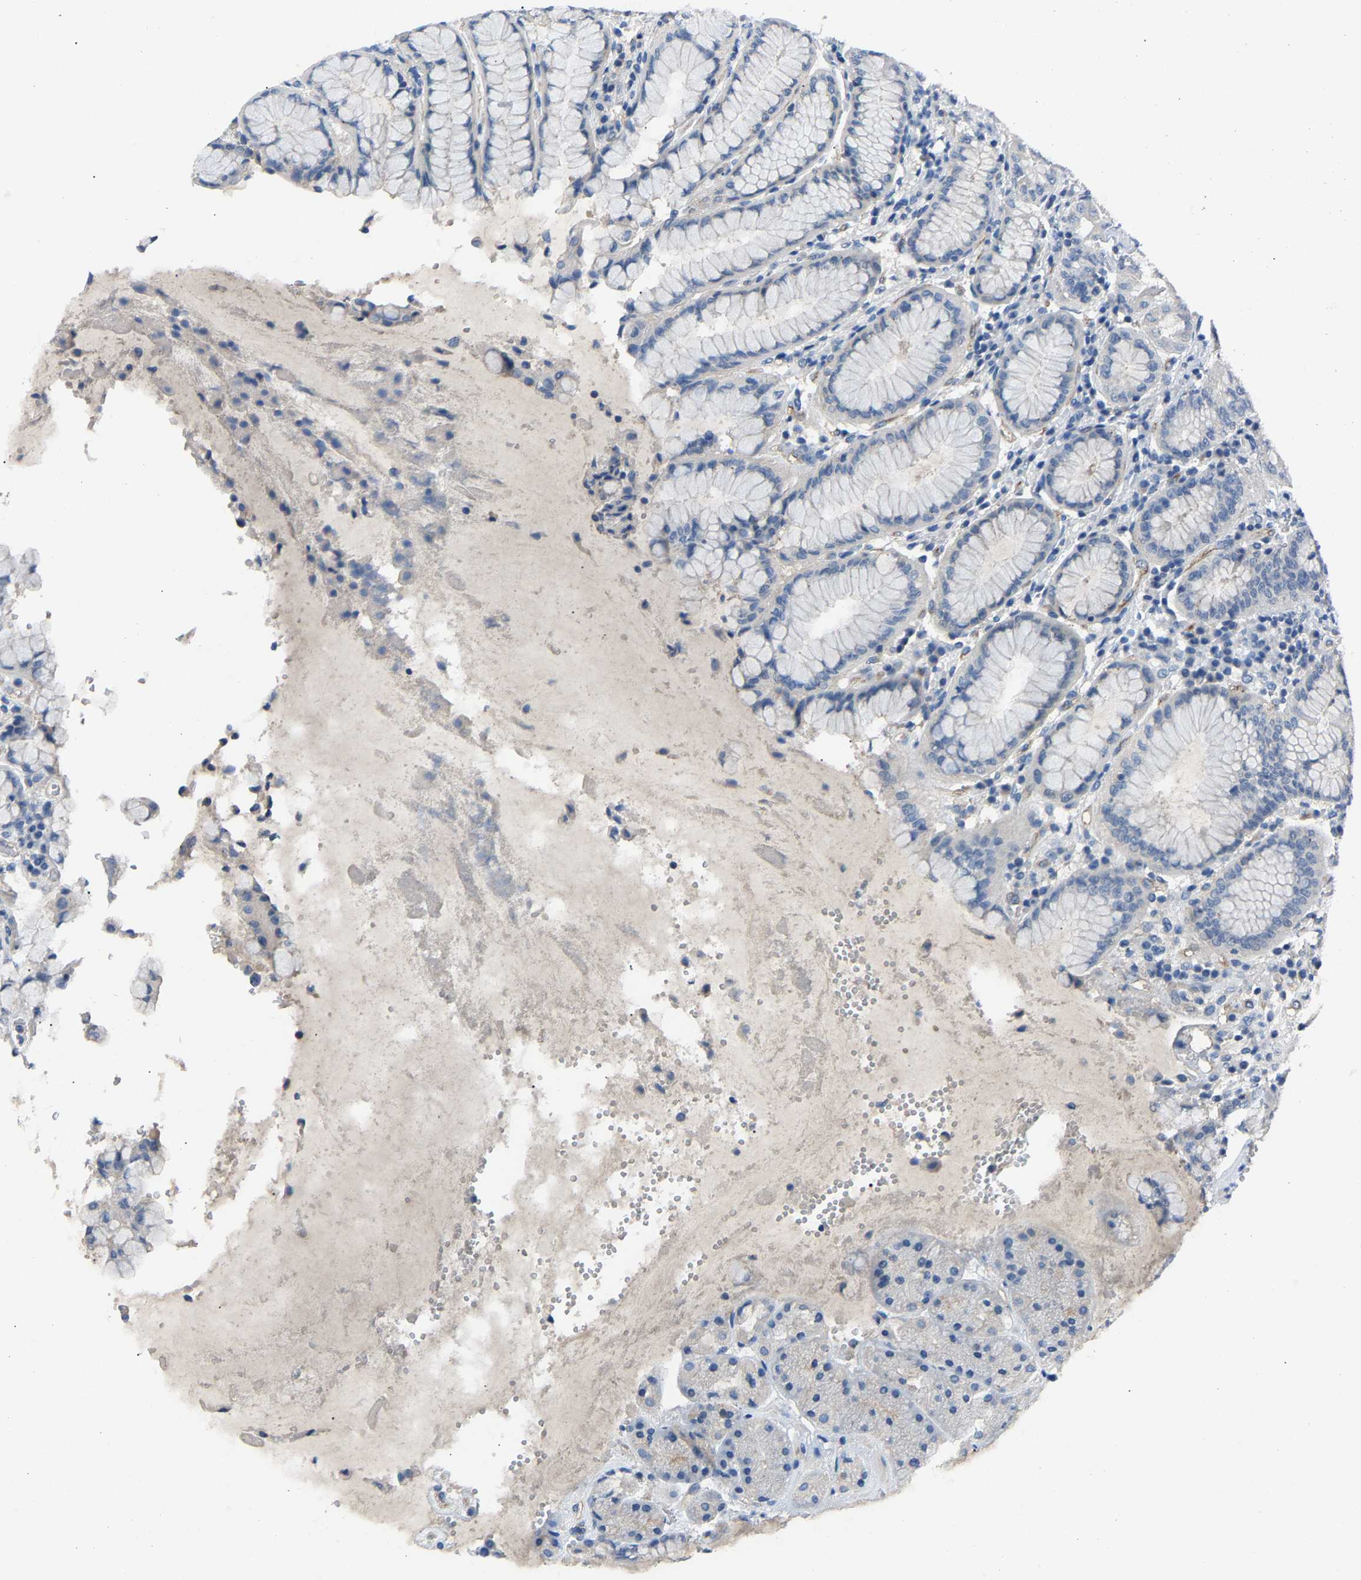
{"staining": {"intensity": "negative", "quantity": "none", "location": "none"}, "tissue": "stomach", "cell_type": "Glandular cells", "image_type": "normal", "snomed": [{"axis": "morphology", "description": "Normal tissue, NOS"}, {"axis": "topography", "description": "Stomach"}, {"axis": "topography", "description": "Stomach, lower"}], "caption": "This is a photomicrograph of immunohistochemistry (IHC) staining of benign stomach, which shows no staining in glandular cells.", "gene": "DNAAF5", "patient": {"sex": "female", "age": 56}}